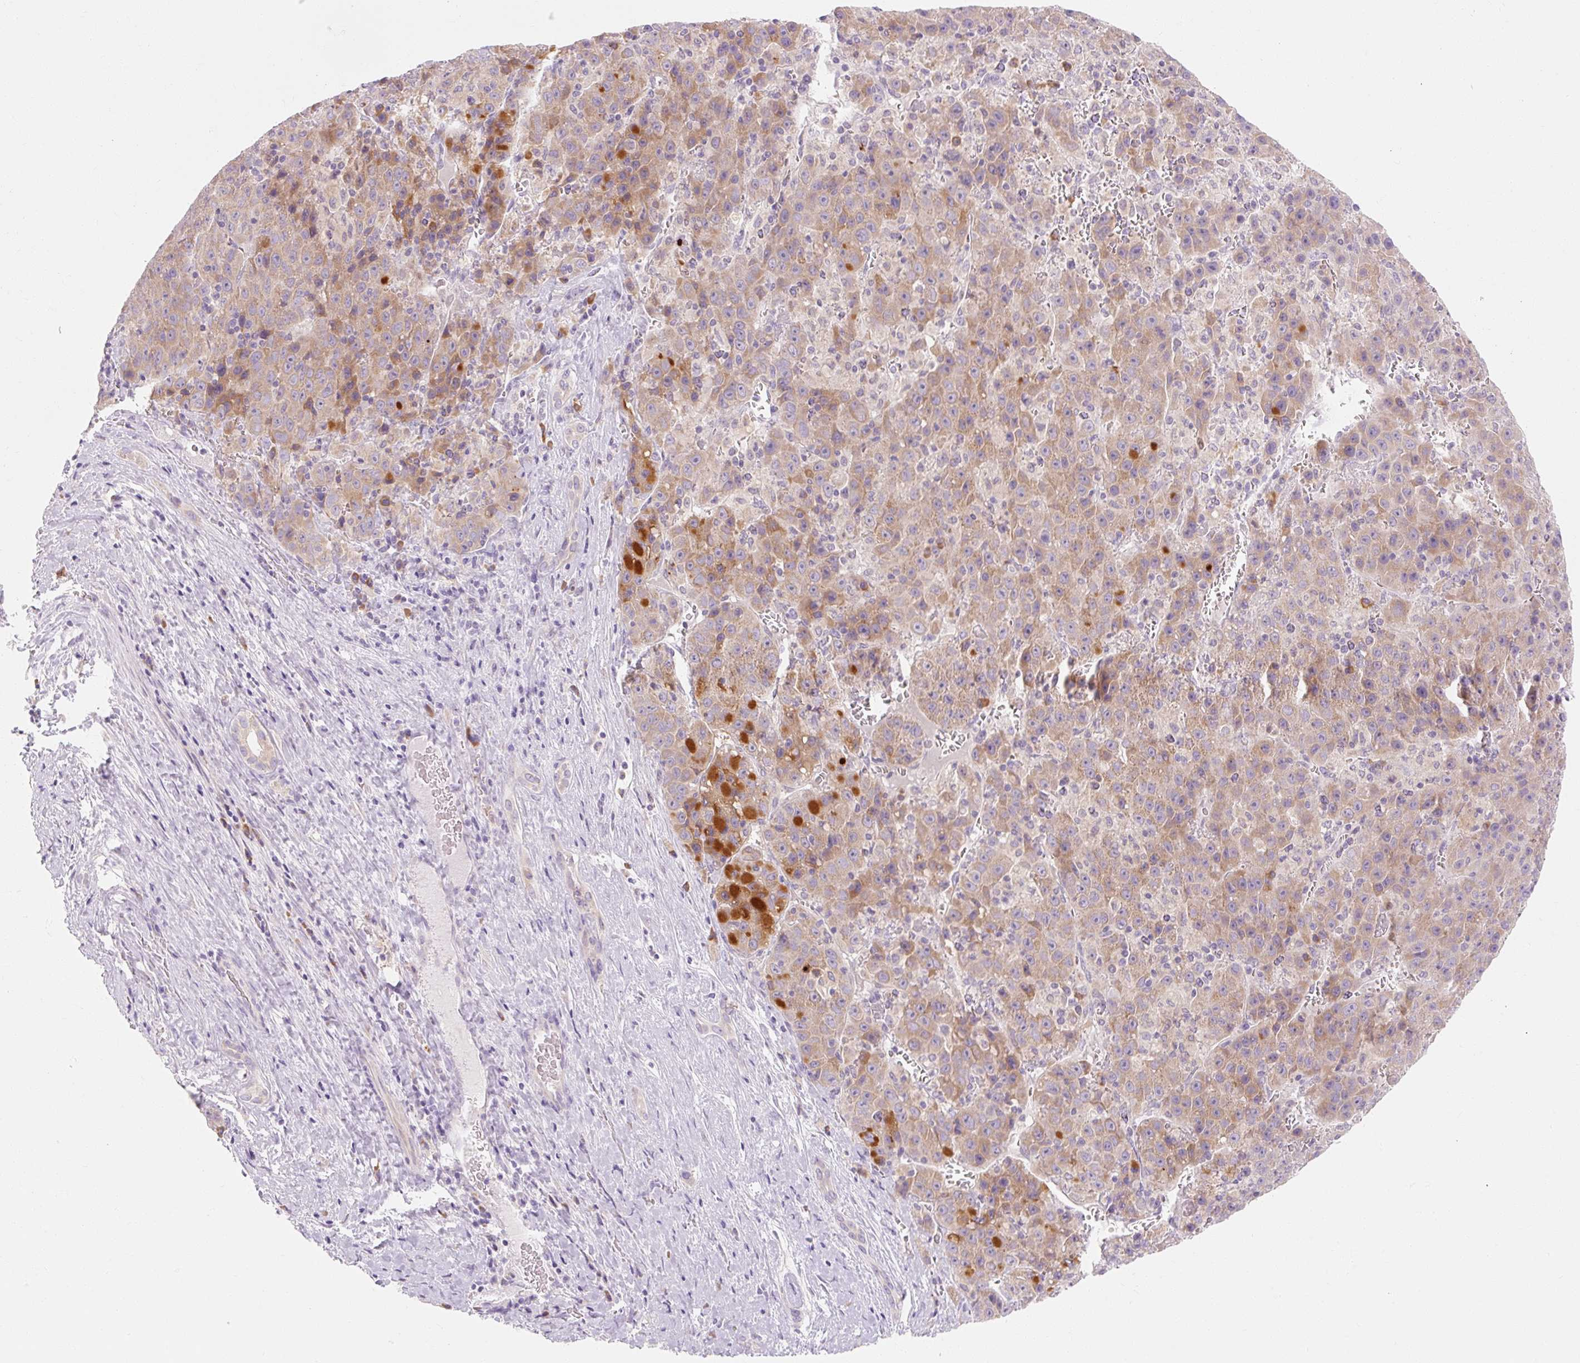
{"staining": {"intensity": "moderate", "quantity": "25%-75%", "location": "cytoplasmic/membranous"}, "tissue": "liver cancer", "cell_type": "Tumor cells", "image_type": "cancer", "snomed": [{"axis": "morphology", "description": "Carcinoma, Hepatocellular, NOS"}, {"axis": "topography", "description": "Liver"}], "caption": "An IHC histopathology image of neoplastic tissue is shown. Protein staining in brown highlights moderate cytoplasmic/membranous positivity in liver cancer (hepatocellular carcinoma) within tumor cells.", "gene": "MYO1D", "patient": {"sex": "female", "age": 53}}